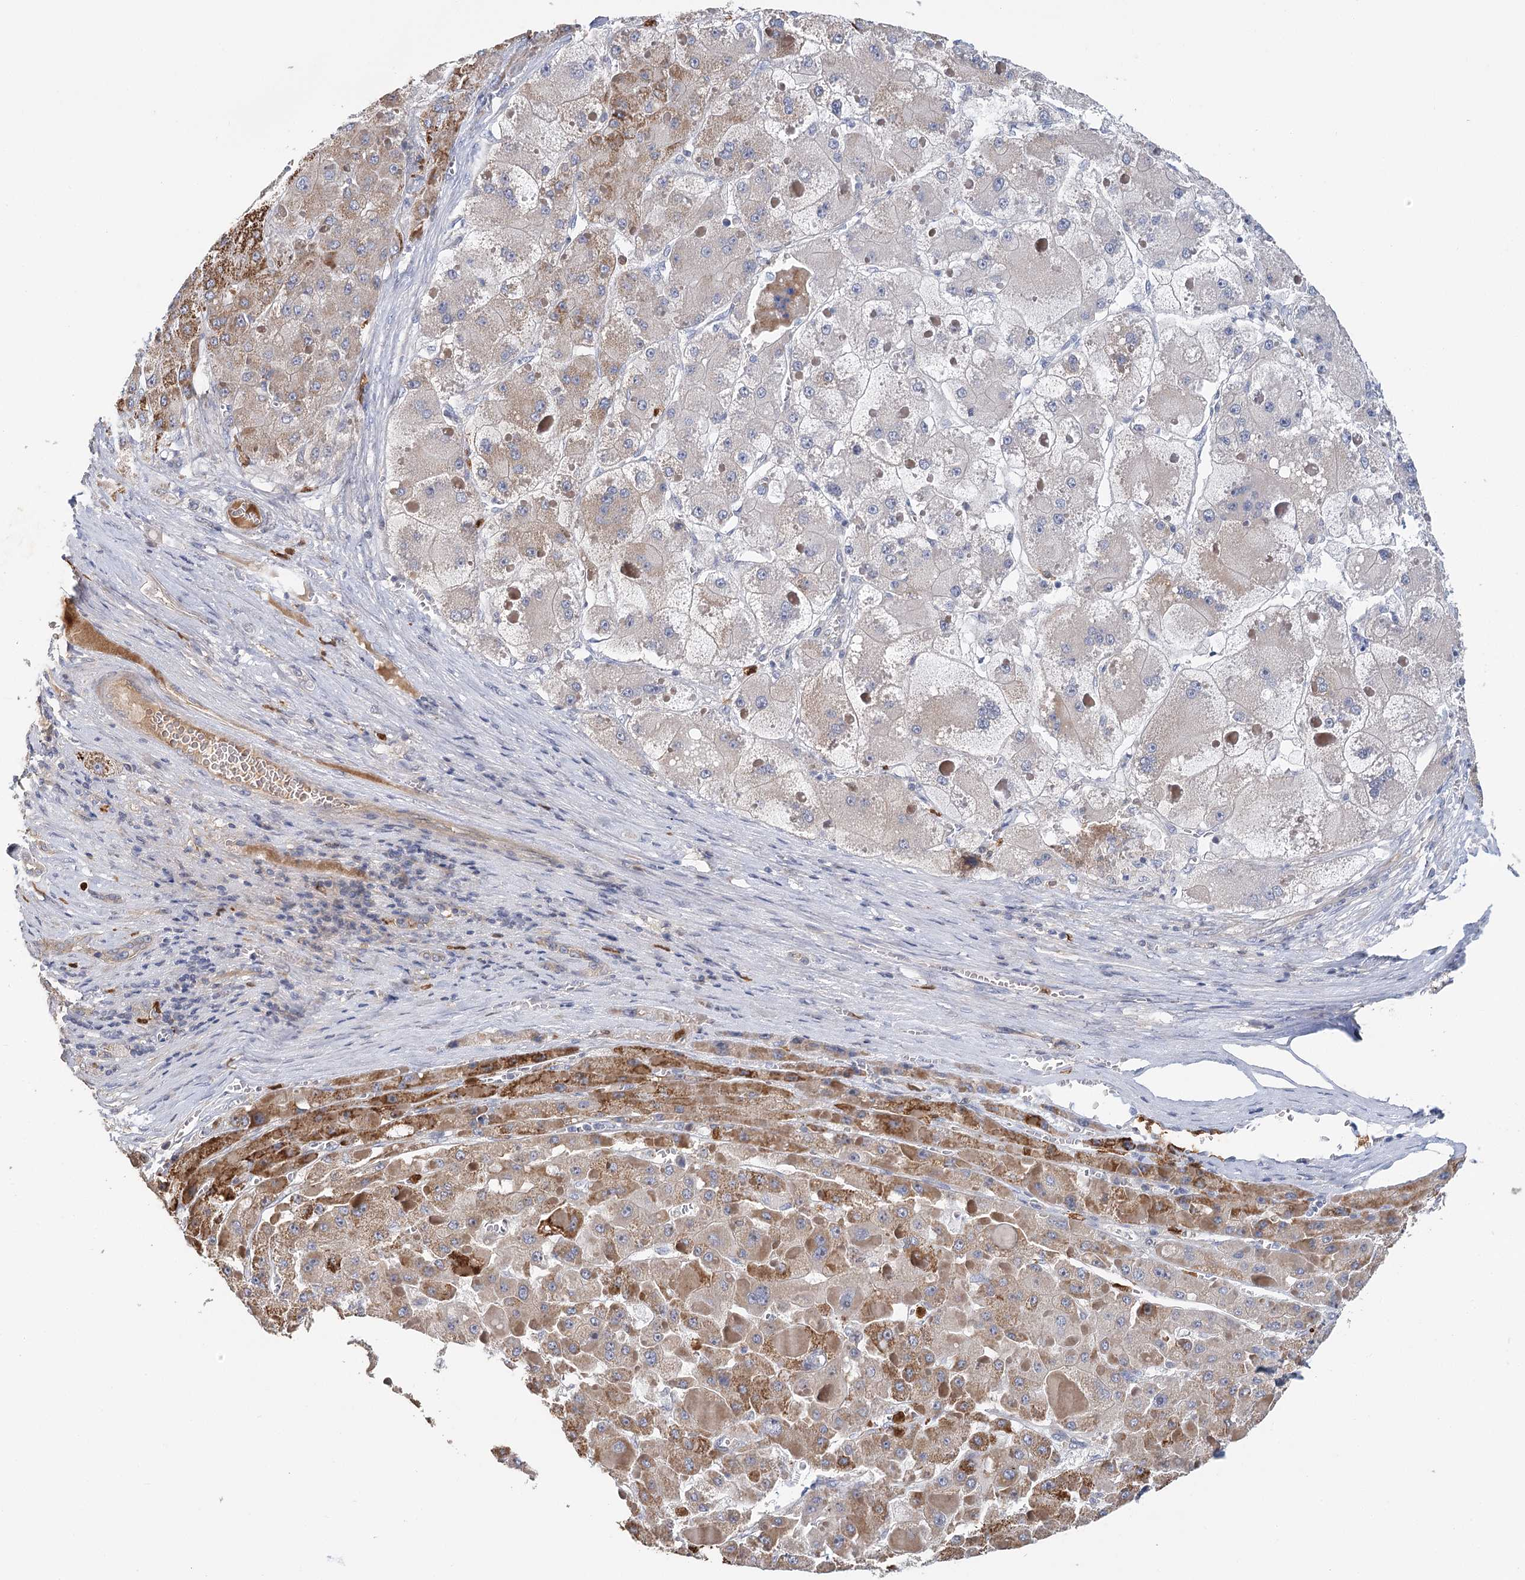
{"staining": {"intensity": "moderate", "quantity": "25%-75%", "location": "cytoplasmic/membranous"}, "tissue": "liver cancer", "cell_type": "Tumor cells", "image_type": "cancer", "snomed": [{"axis": "morphology", "description": "Carcinoma, Hepatocellular, NOS"}, {"axis": "topography", "description": "Liver"}], "caption": "Tumor cells display medium levels of moderate cytoplasmic/membranous expression in about 25%-75% of cells in human liver hepatocellular carcinoma. Ihc stains the protein of interest in brown and the nuclei are stained blue.", "gene": "EPB41L5", "patient": {"sex": "female", "age": 73}}